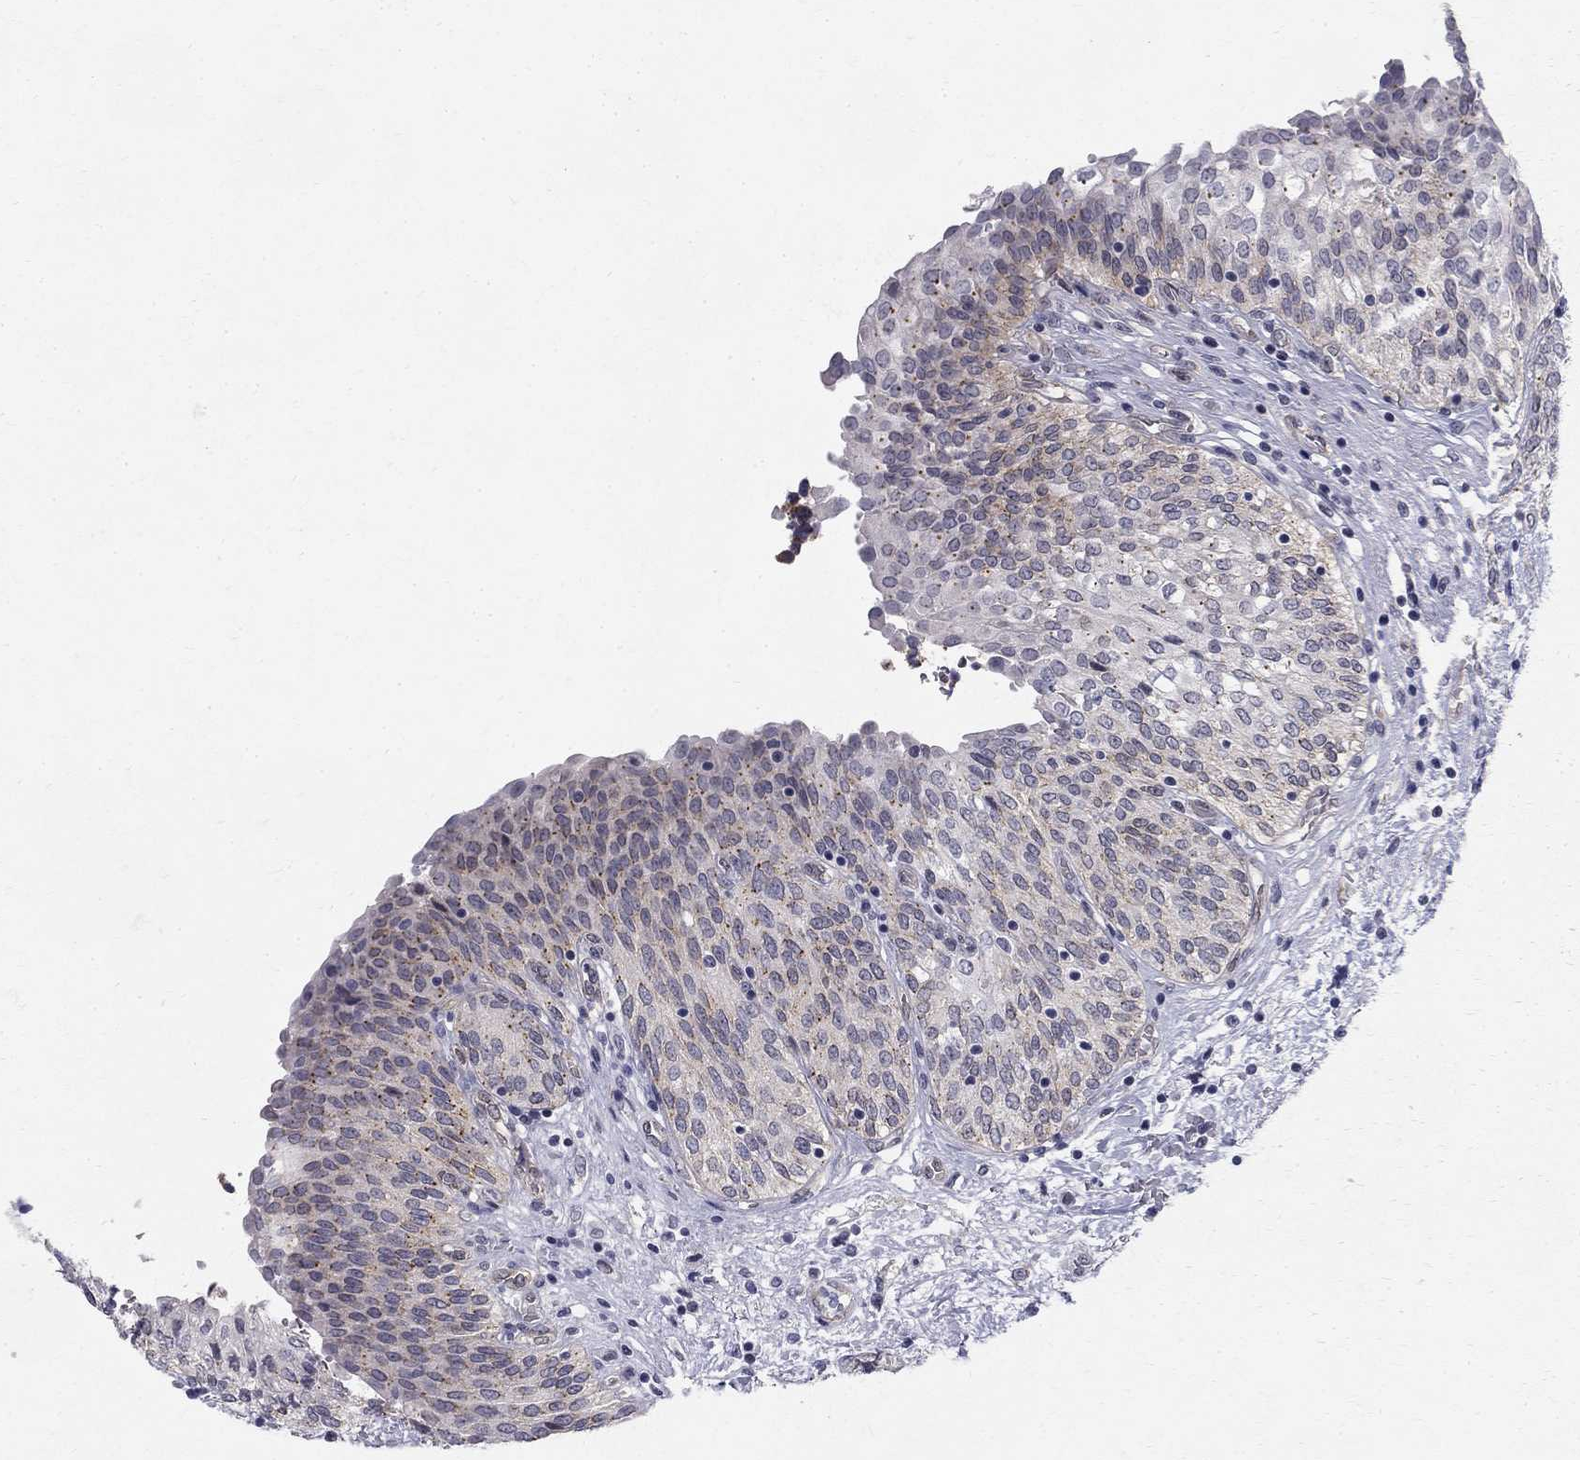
{"staining": {"intensity": "moderate", "quantity": "<25%", "location": "cytoplasmic/membranous"}, "tissue": "urinary bladder", "cell_type": "Urothelial cells", "image_type": "normal", "snomed": [{"axis": "morphology", "description": "Normal tissue, NOS"}, {"axis": "morphology", "description": "Neoplasm, malignant, NOS"}, {"axis": "topography", "description": "Urinary bladder"}], "caption": "The histopathology image demonstrates staining of normal urinary bladder, revealing moderate cytoplasmic/membranous protein staining (brown color) within urothelial cells.", "gene": "CLIC6", "patient": {"sex": "male", "age": 68}}